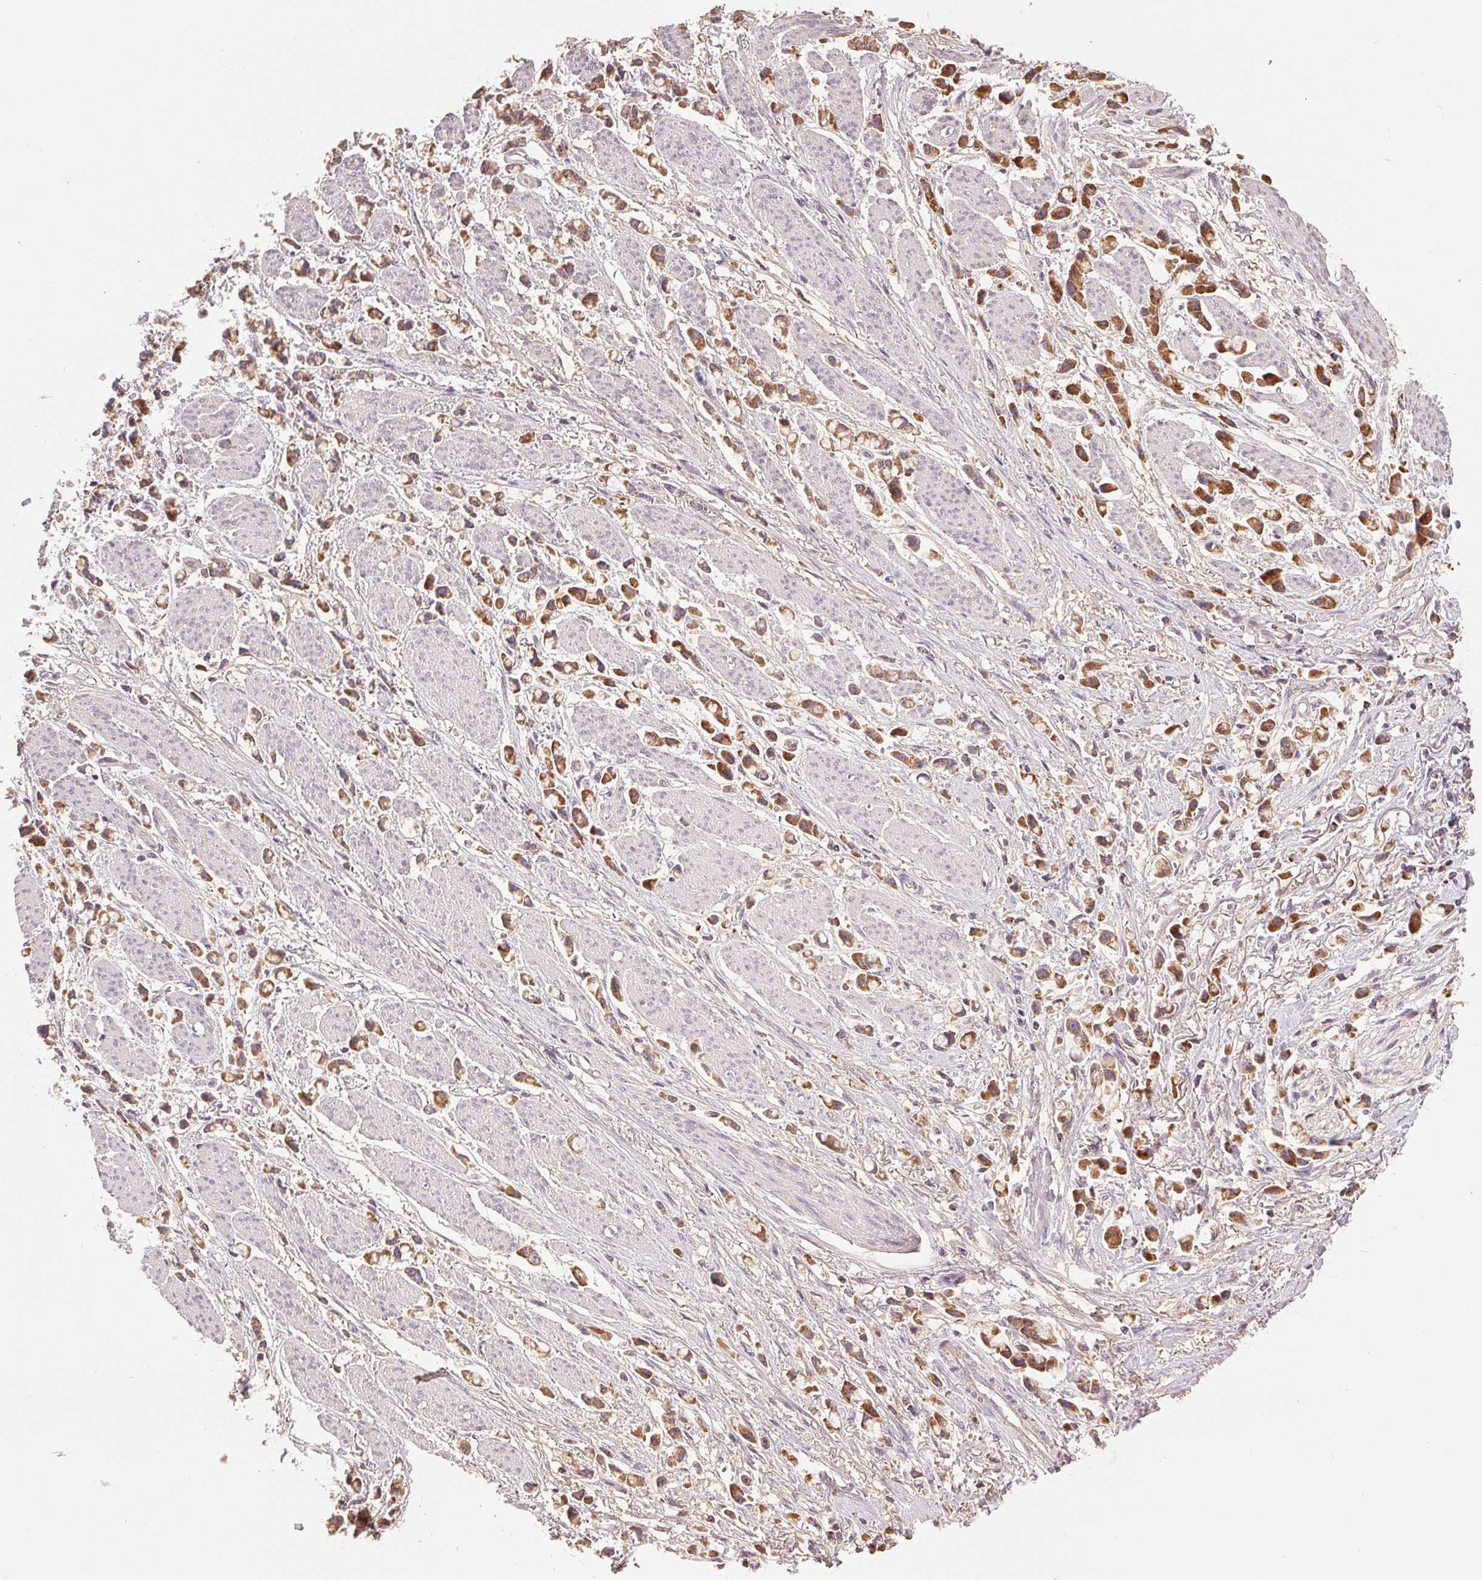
{"staining": {"intensity": "moderate", "quantity": ">75%", "location": "cytoplasmic/membranous"}, "tissue": "stomach cancer", "cell_type": "Tumor cells", "image_type": "cancer", "snomed": [{"axis": "morphology", "description": "Adenocarcinoma, NOS"}, {"axis": "topography", "description": "Stomach"}], "caption": "High-power microscopy captured an IHC histopathology image of adenocarcinoma (stomach), revealing moderate cytoplasmic/membranous staining in approximately >75% of tumor cells.", "gene": "DGUOK", "patient": {"sex": "female", "age": 81}}